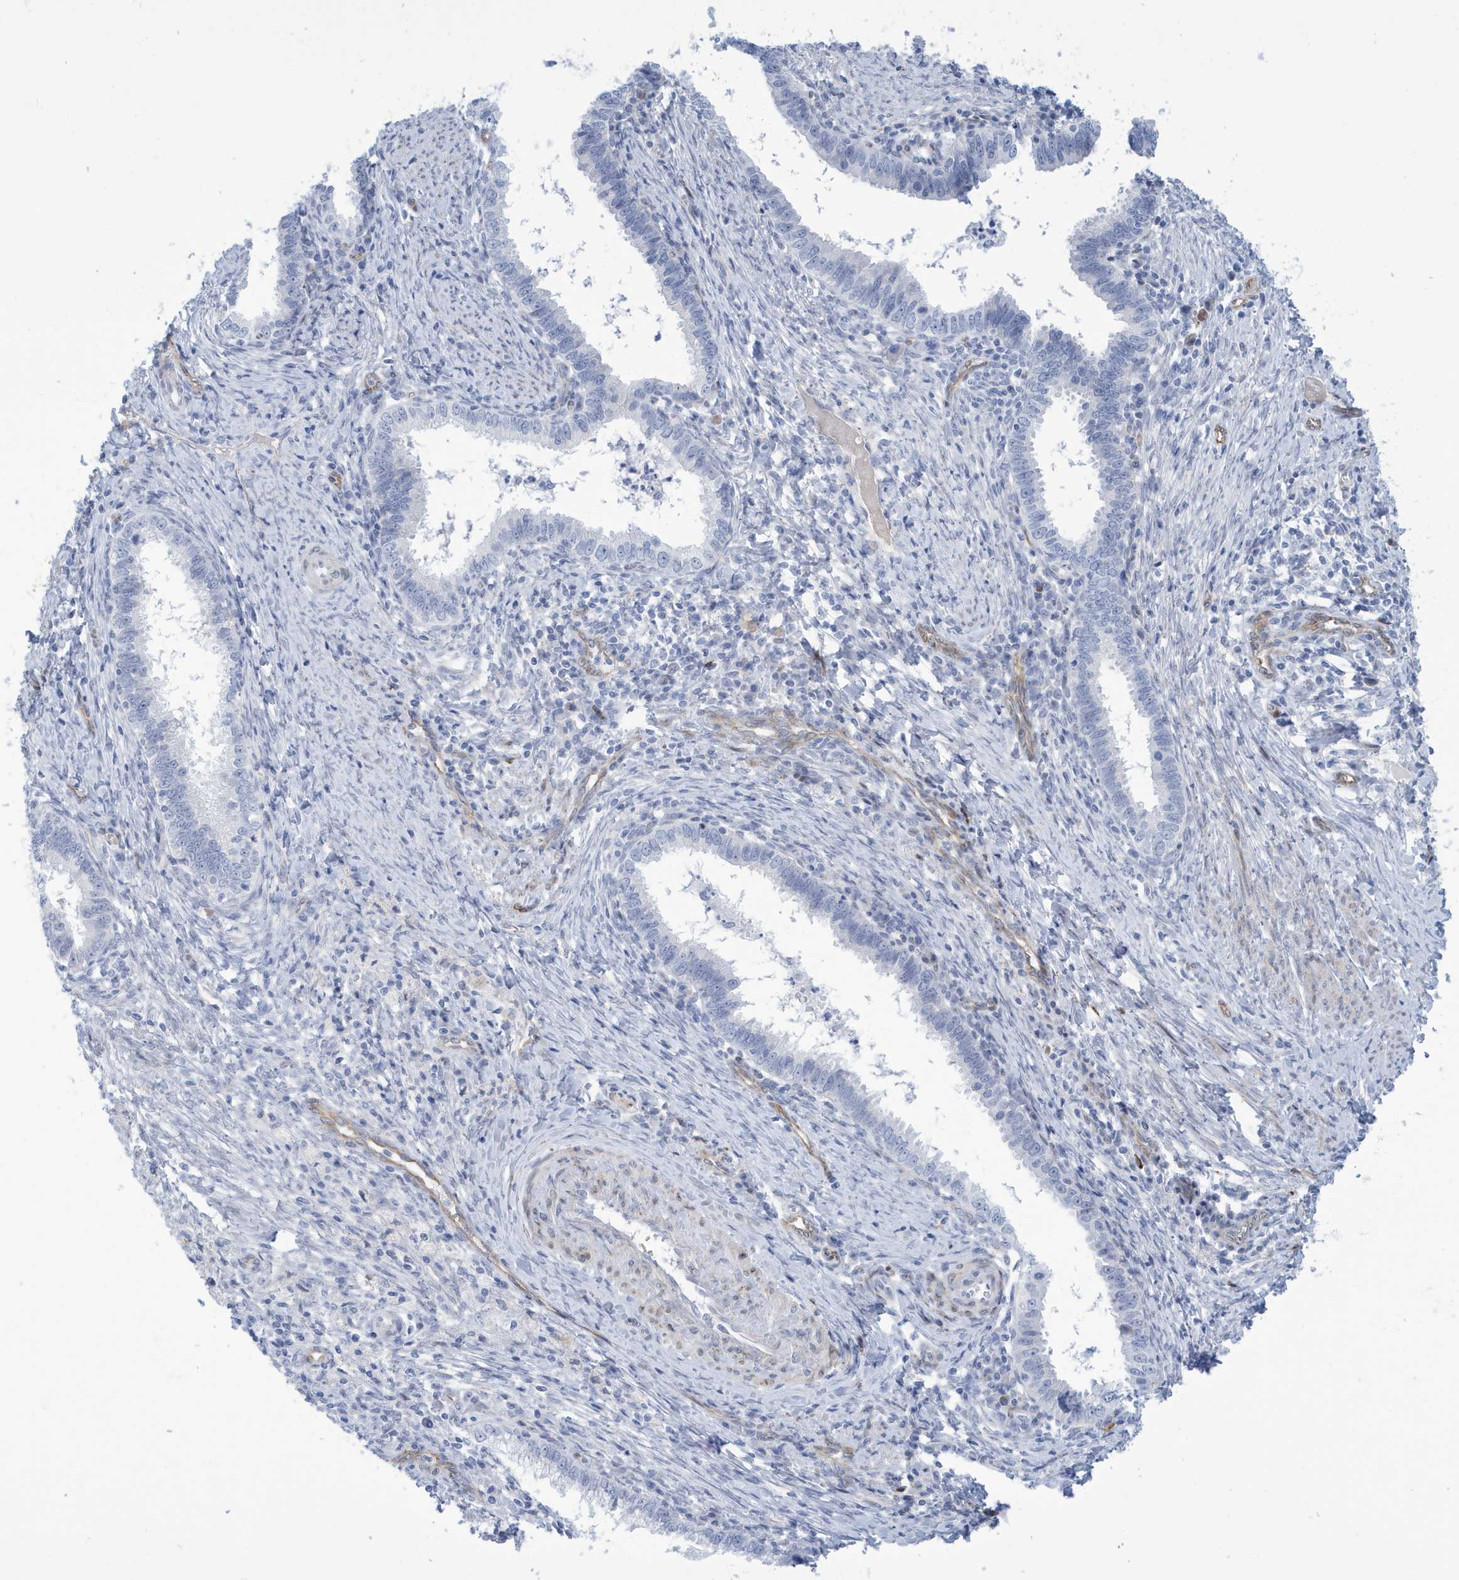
{"staining": {"intensity": "negative", "quantity": "none", "location": "none"}, "tissue": "cervical cancer", "cell_type": "Tumor cells", "image_type": "cancer", "snomed": [{"axis": "morphology", "description": "Adenocarcinoma, NOS"}, {"axis": "topography", "description": "Cervix"}], "caption": "Immunohistochemistry of cervical adenocarcinoma reveals no expression in tumor cells. Nuclei are stained in blue.", "gene": "SEMA3F", "patient": {"sex": "female", "age": 36}}